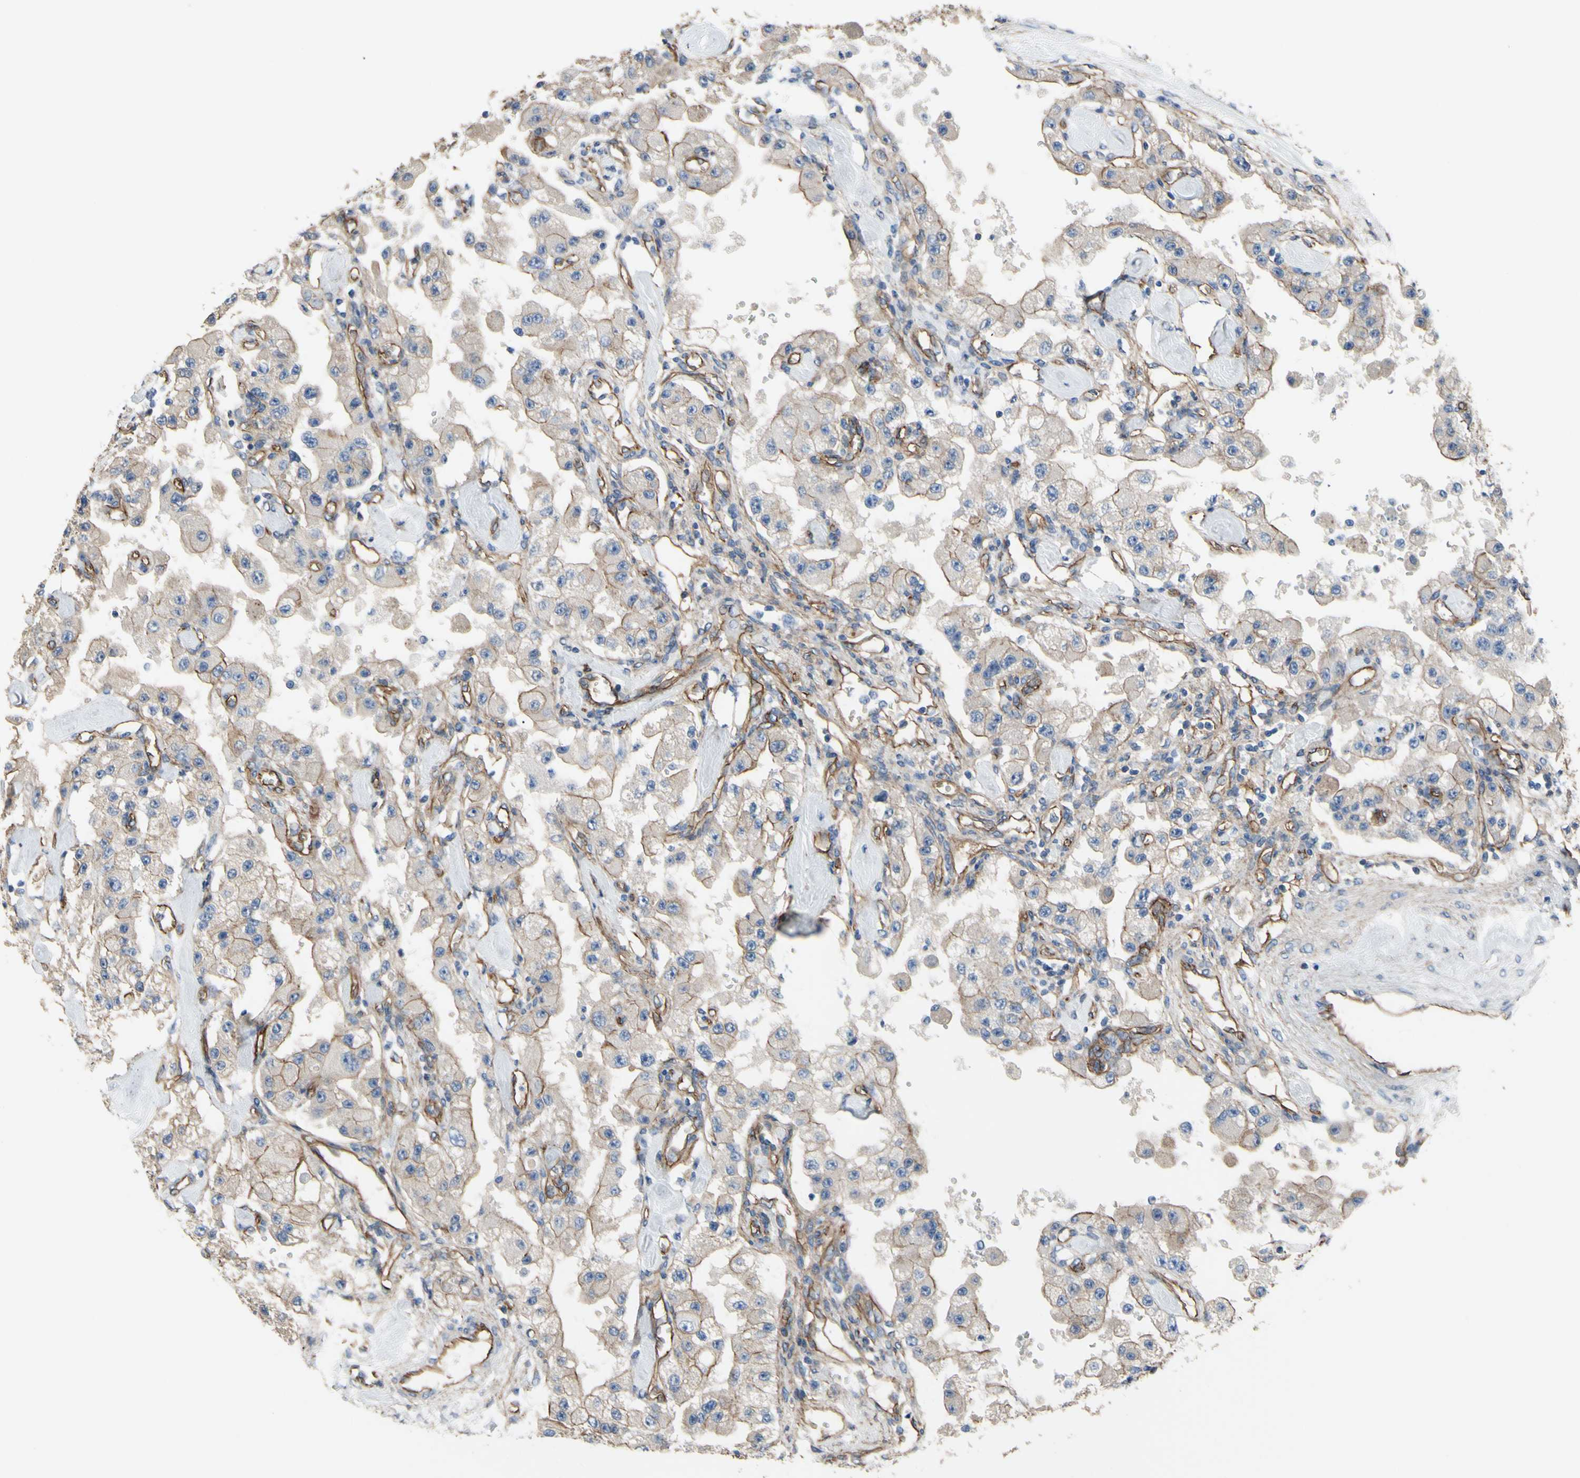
{"staining": {"intensity": "weak", "quantity": ">75%", "location": "cytoplasmic/membranous"}, "tissue": "carcinoid", "cell_type": "Tumor cells", "image_type": "cancer", "snomed": [{"axis": "morphology", "description": "Carcinoid, malignant, NOS"}, {"axis": "topography", "description": "Pancreas"}], "caption": "High-power microscopy captured an immunohistochemistry (IHC) micrograph of carcinoid, revealing weak cytoplasmic/membranous positivity in about >75% of tumor cells.", "gene": "TPBG", "patient": {"sex": "male", "age": 41}}